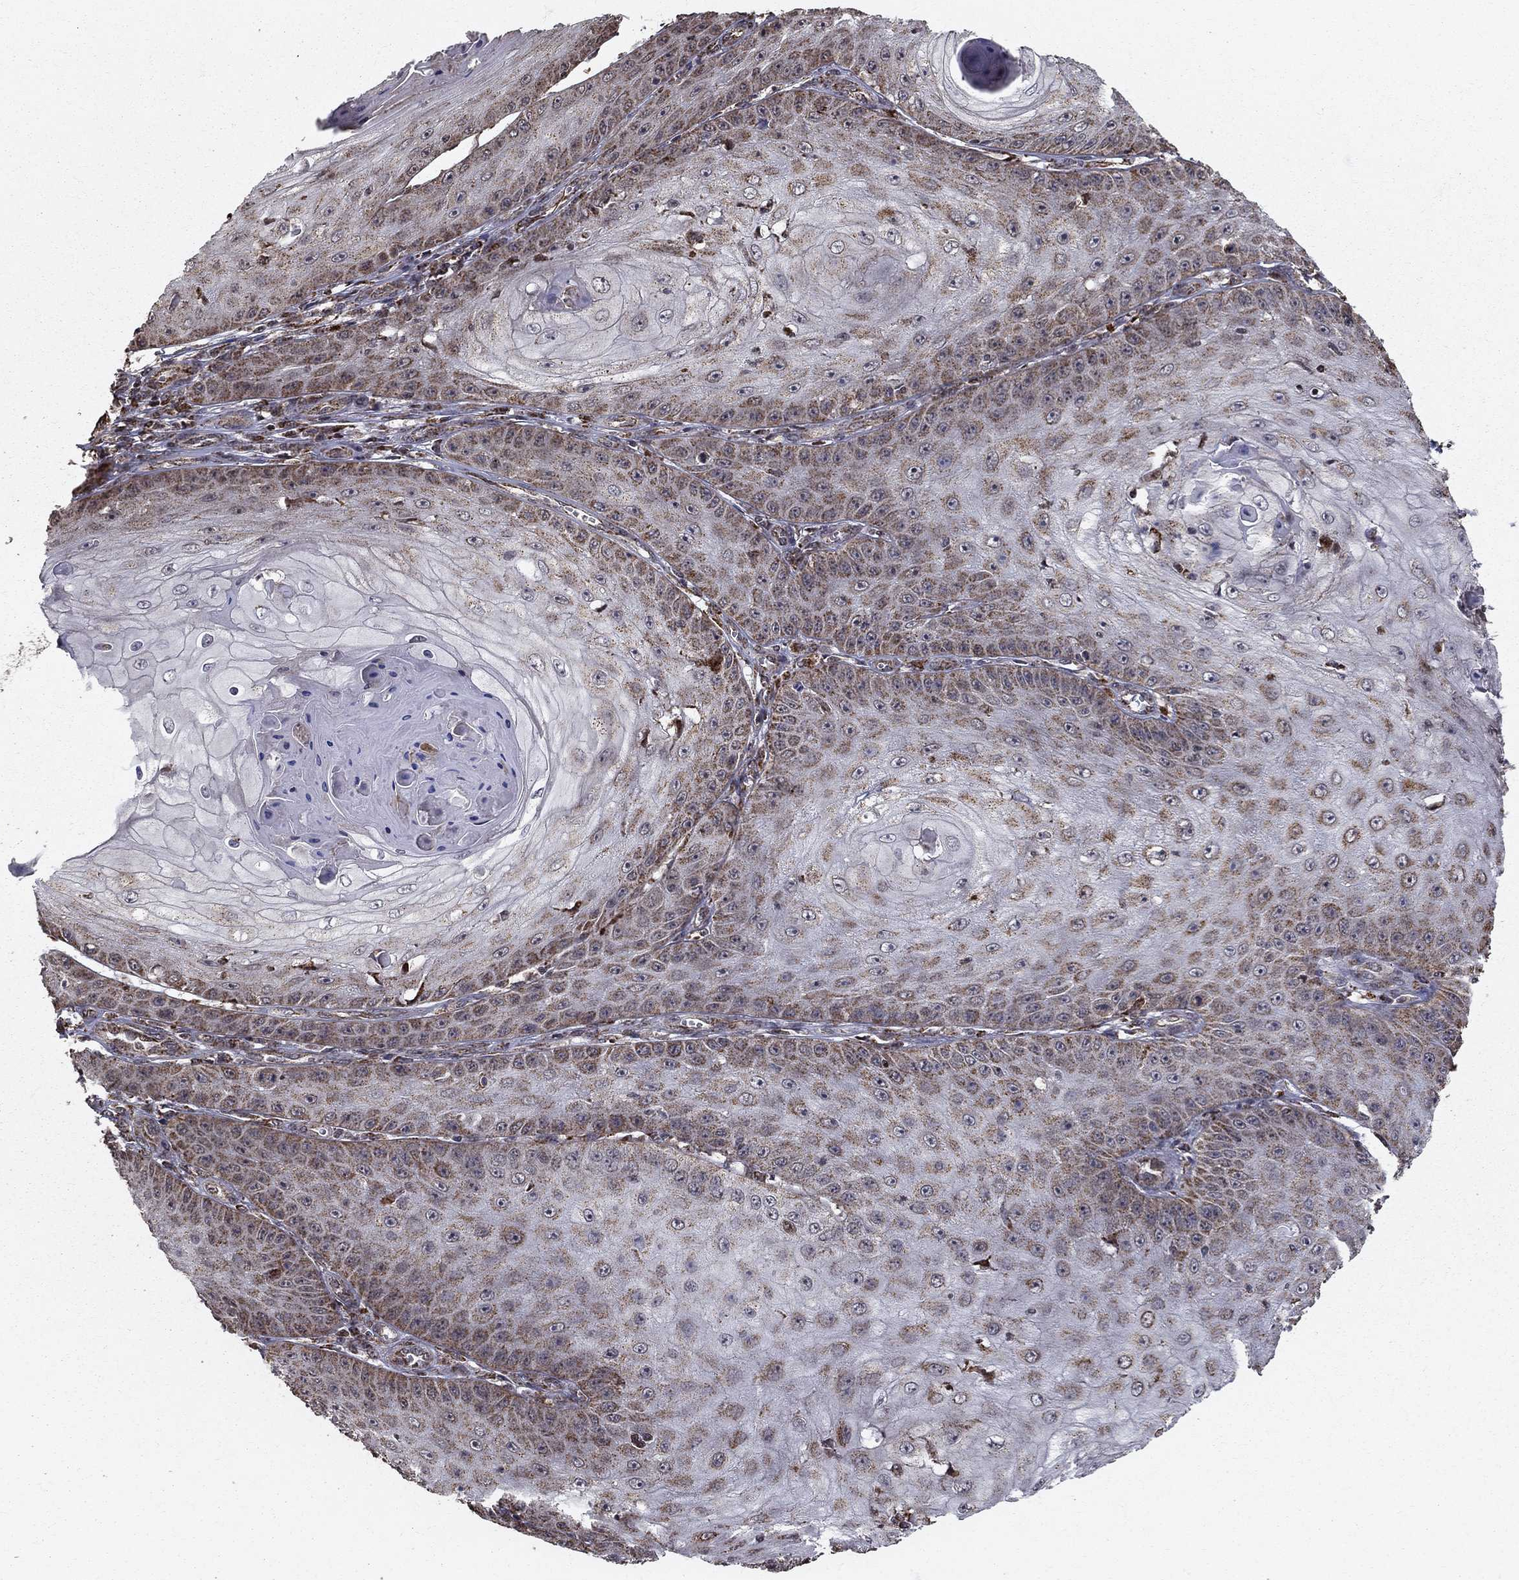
{"staining": {"intensity": "moderate", "quantity": "25%-75%", "location": "cytoplasmic/membranous"}, "tissue": "skin cancer", "cell_type": "Tumor cells", "image_type": "cancer", "snomed": [{"axis": "morphology", "description": "Squamous cell carcinoma, NOS"}, {"axis": "topography", "description": "Skin"}], "caption": "Immunohistochemistry micrograph of skin squamous cell carcinoma stained for a protein (brown), which demonstrates medium levels of moderate cytoplasmic/membranous positivity in approximately 25%-75% of tumor cells.", "gene": "ACOT13", "patient": {"sex": "male", "age": 70}}